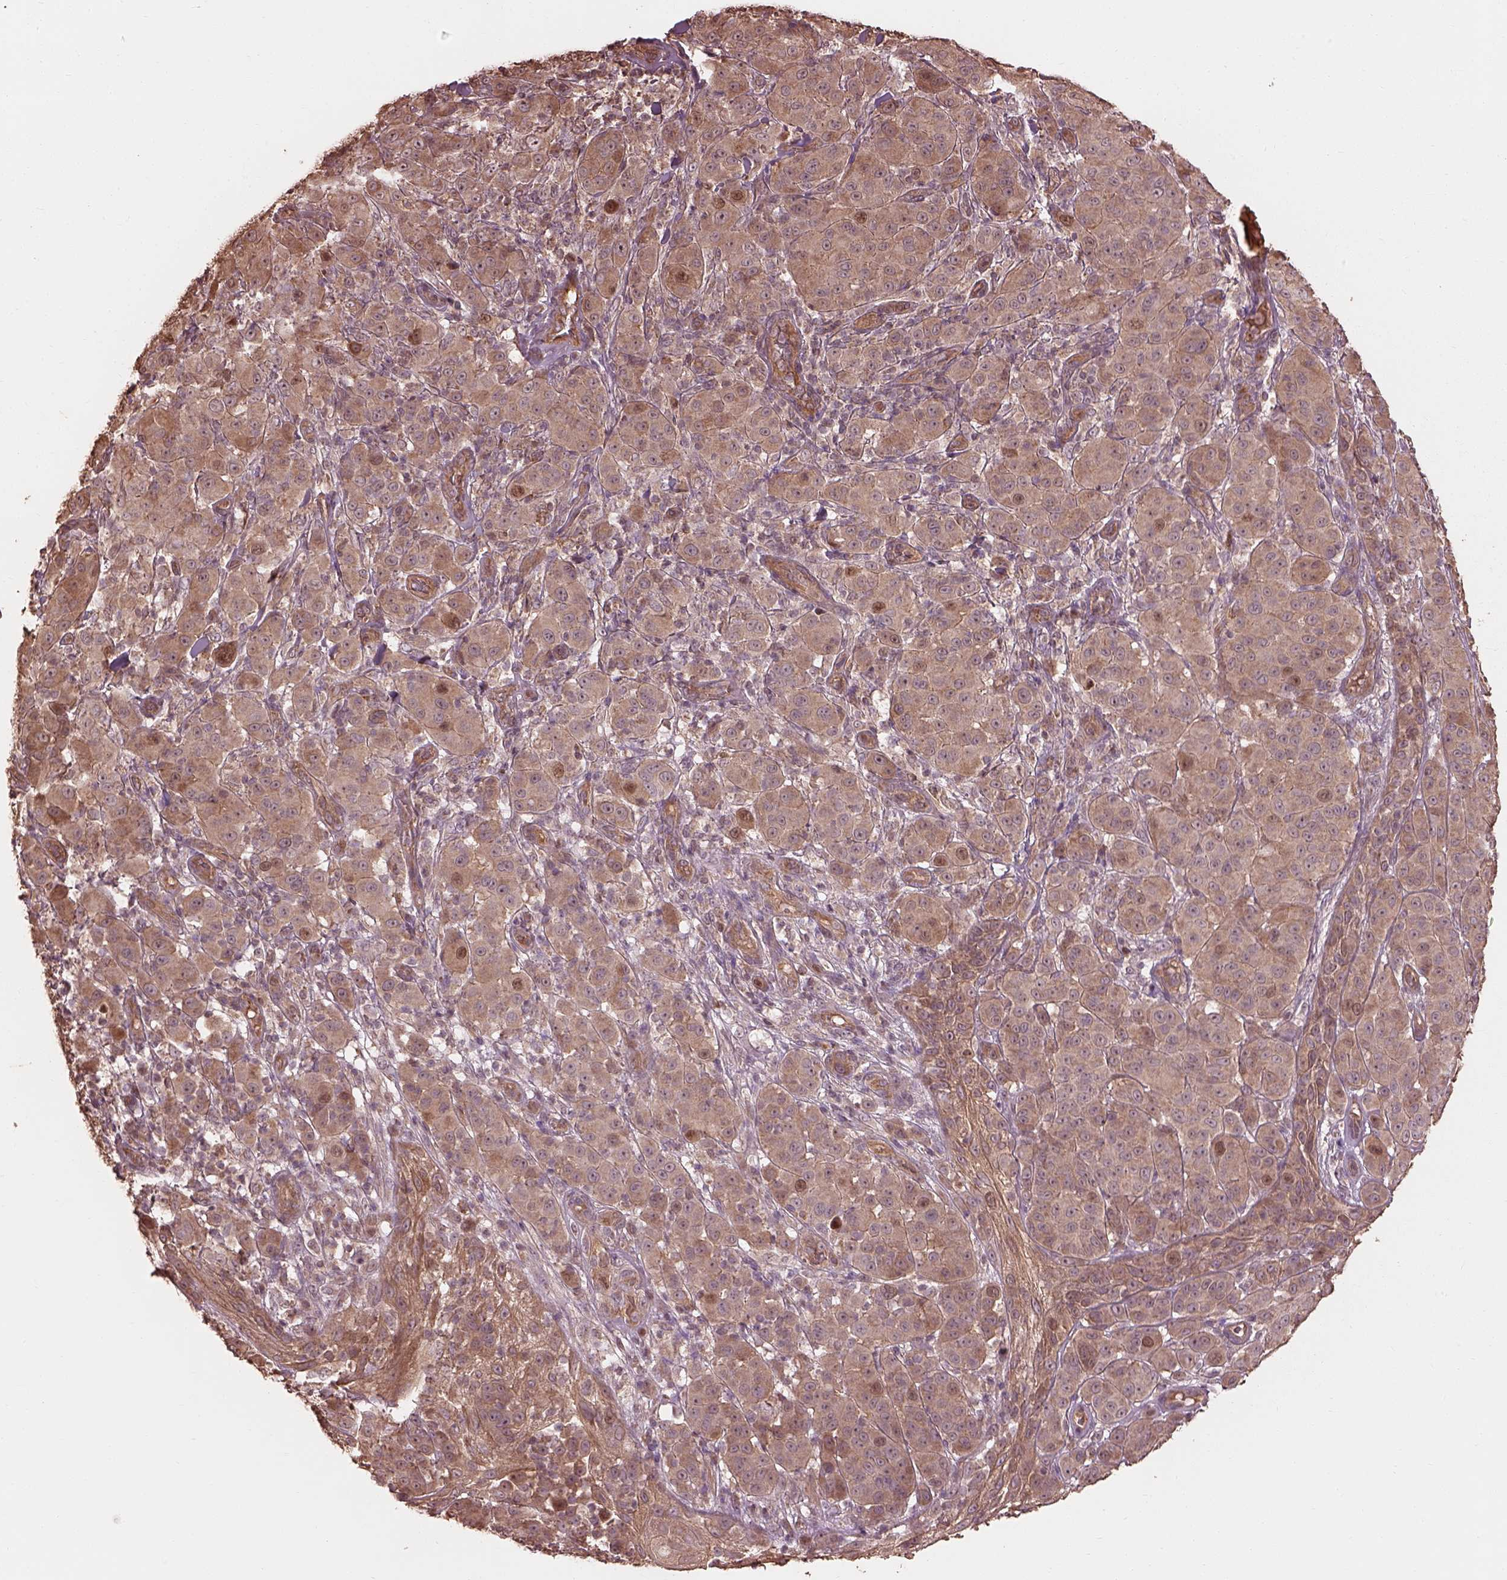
{"staining": {"intensity": "moderate", "quantity": ">75%", "location": "cytoplasmic/membranous"}, "tissue": "melanoma", "cell_type": "Tumor cells", "image_type": "cancer", "snomed": [{"axis": "morphology", "description": "Malignant melanoma, NOS"}, {"axis": "topography", "description": "Skin"}], "caption": "Immunohistochemical staining of human malignant melanoma demonstrates medium levels of moderate cytoplasmic/membranous staining in approximately >75% of tumor cells.", "gene": "METTL4", "patient": {"sex": "female", "age": 87}}